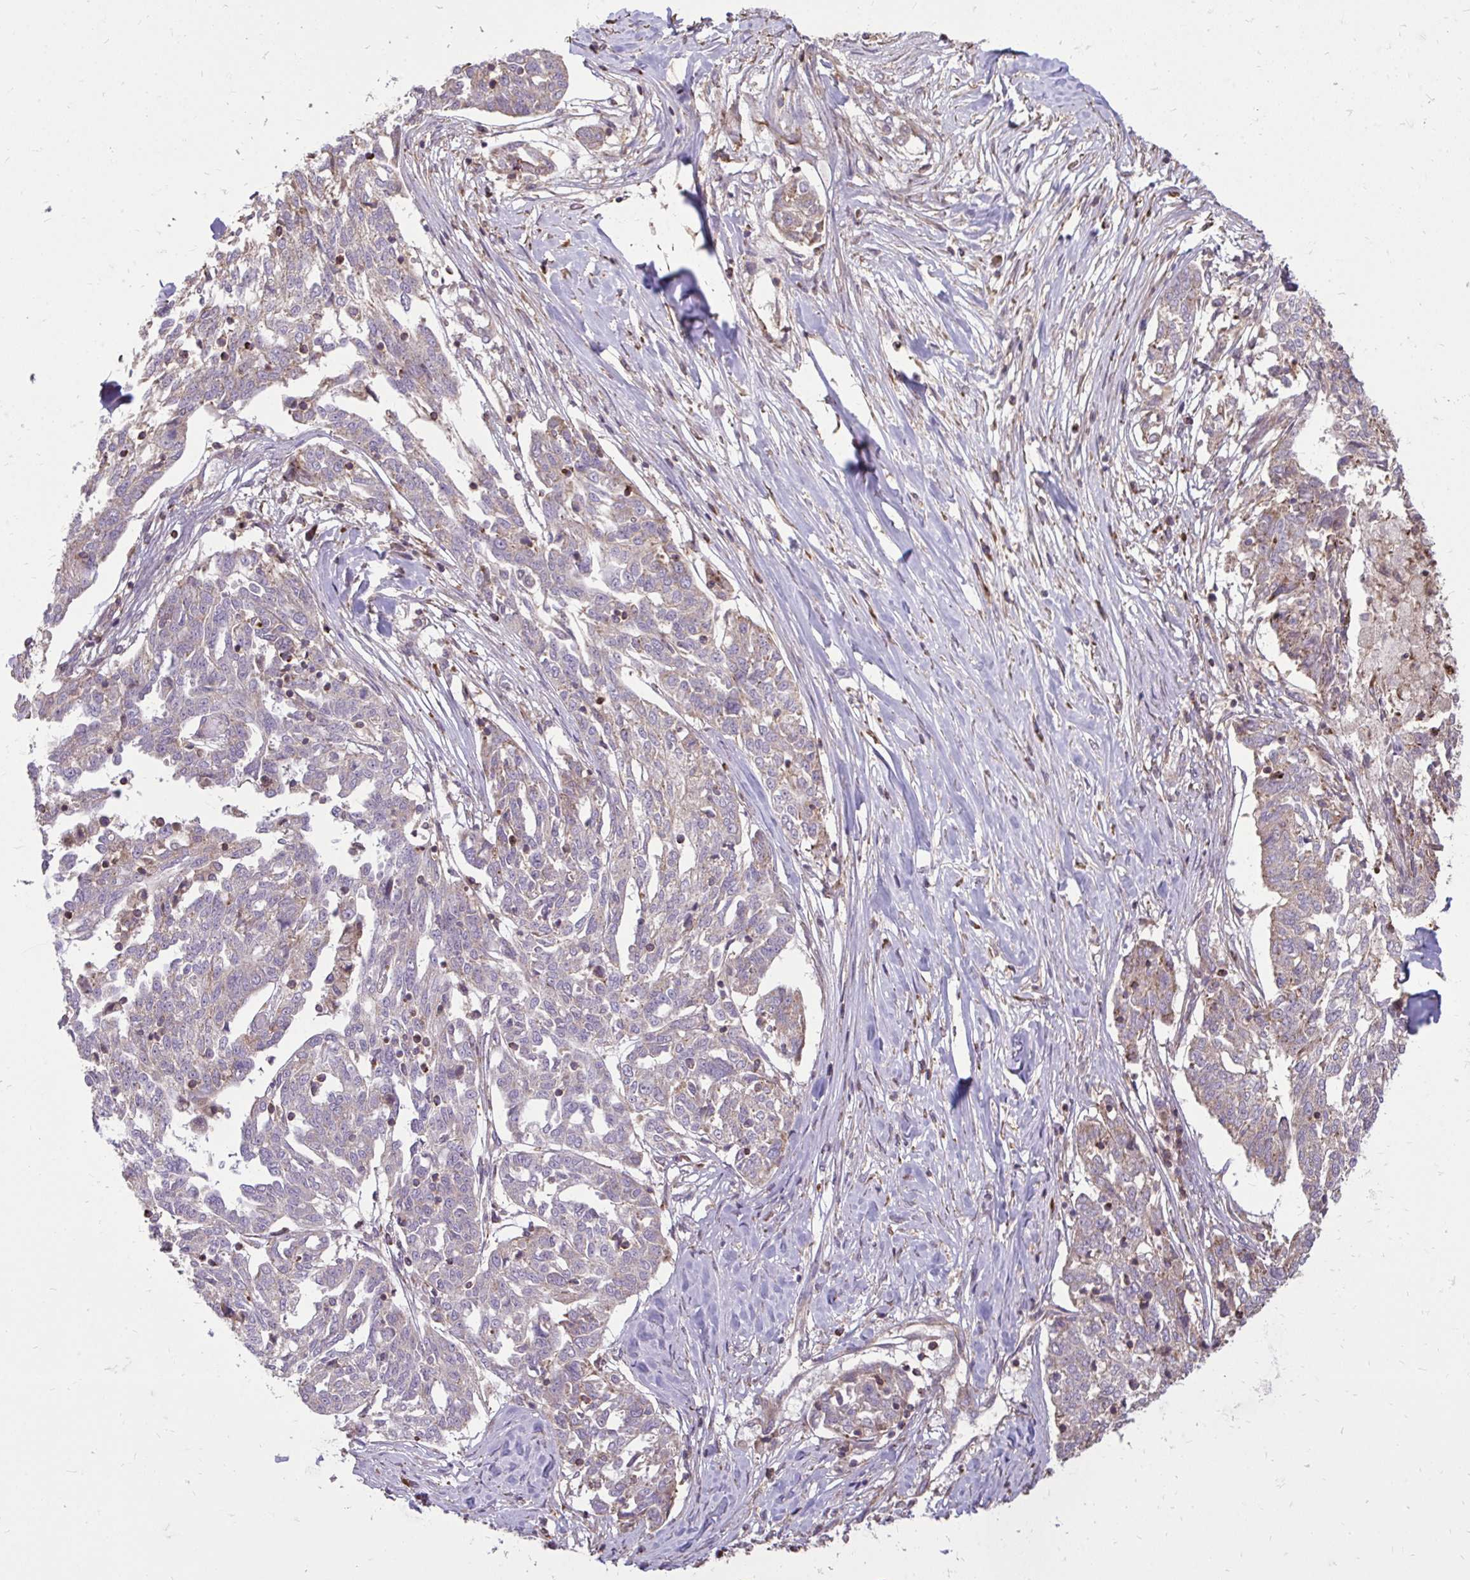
{"staining": {"intensity": "negative", "quantity": "none", "location": "none"}, "tissue": "ovarian cancer", "cell_type": "Tumor cells", "image_type": "cancer", "snomed": [{"axis": "morphology", "description": "Cystadenocarcinoma, serous, NOS"}, {"axis": "topography", "description": "Ovary"}], "caption": "A high-resolution histopathology image shows immunohistochemistry staining of ovarian cancer, which exhibits no significant positivity in tumor cells.", "gene": "SLC7A5", "patient": {"sex": "female", "age": 67}}